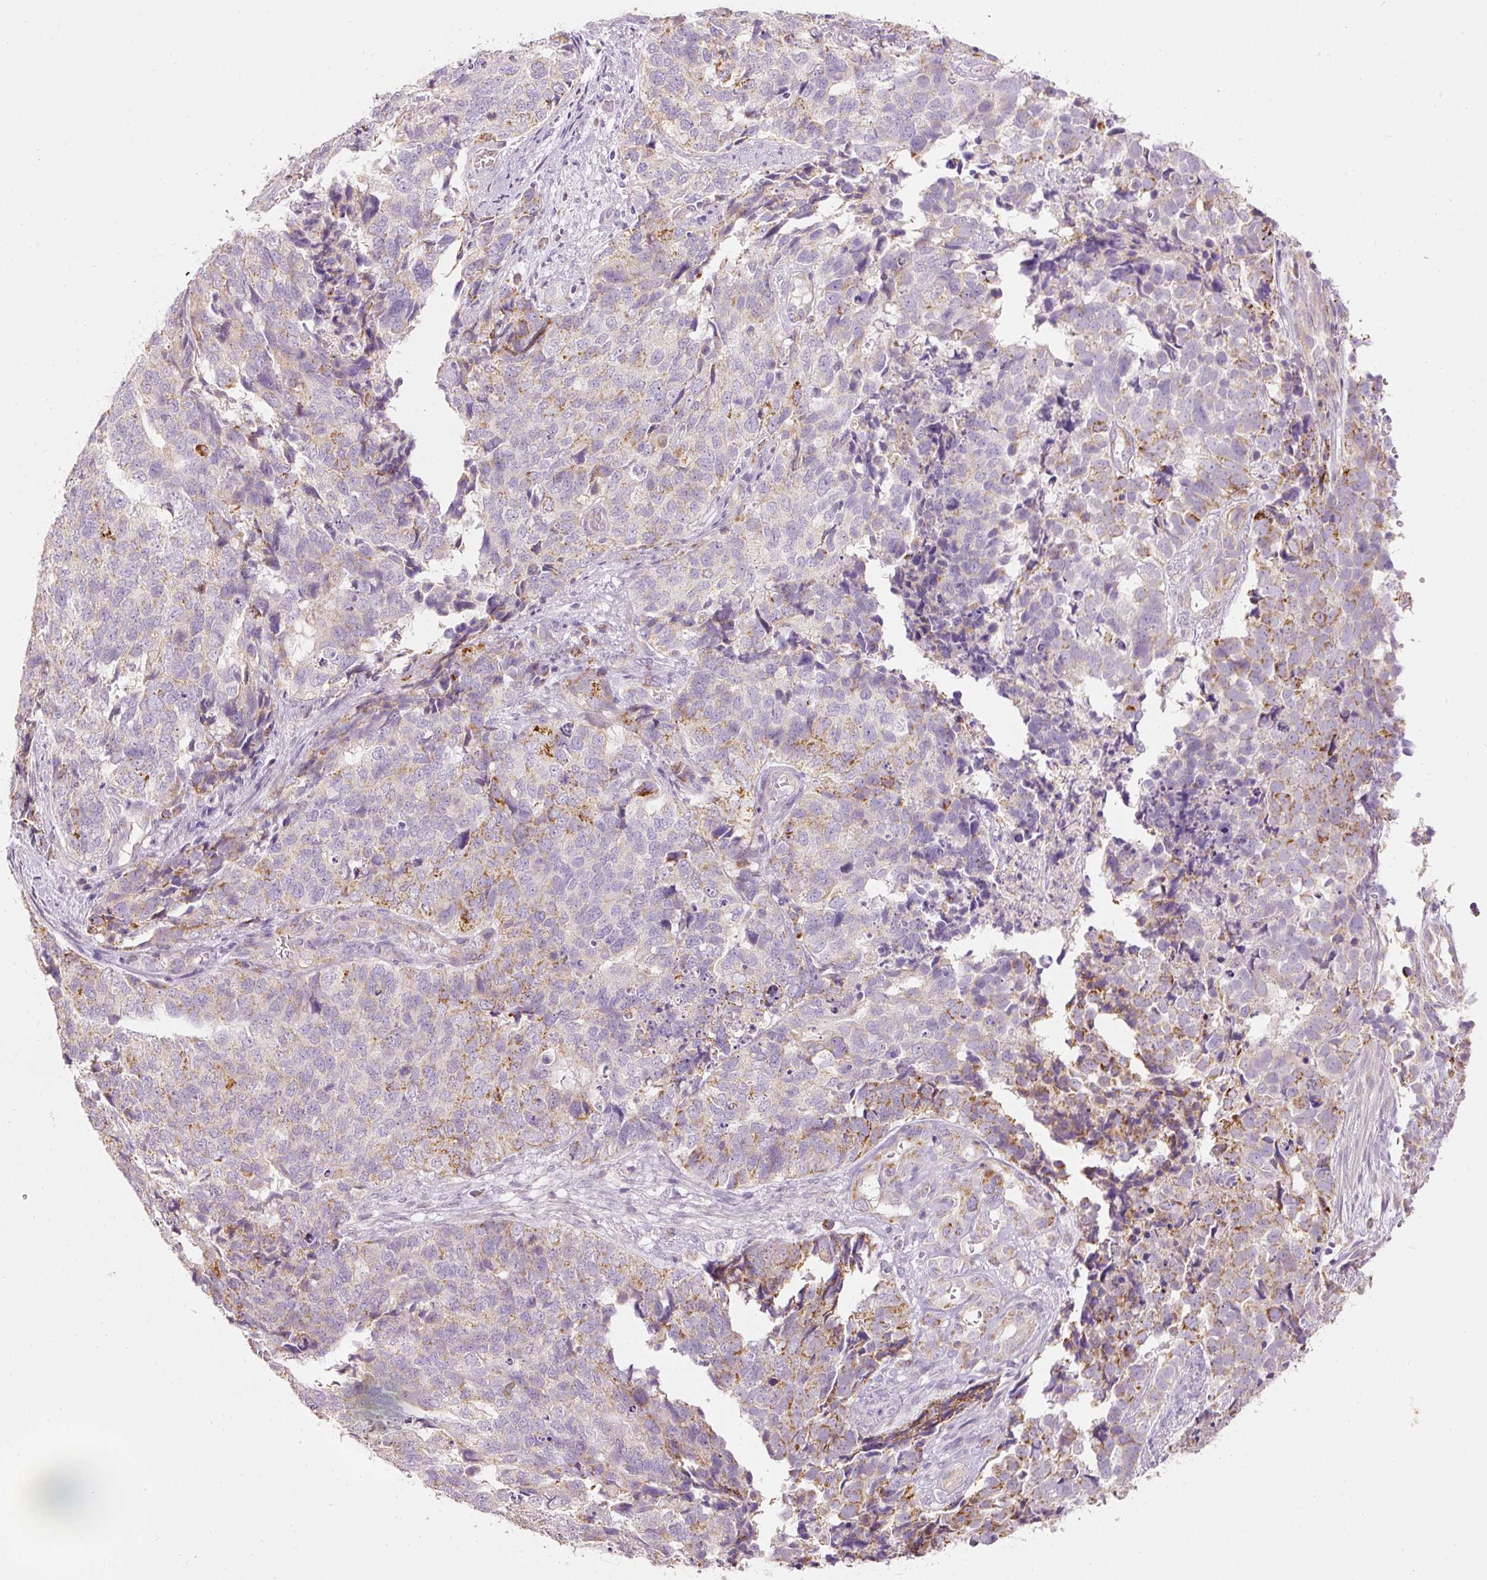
{"staining": {"intensity": "moderate", "quantity": "25%-75%", "location": "cytoplasmic/membranous"}, "tissue": "cervical cancer", "cell_type": "Tumor cells", "image_type": "cancer", "snomed": [{"axis": "morphology", "description": "Squamous cell carcinoma, NOS"}, {"axis": "topography", "description": "Cervix"}], "caption": "Immunohistochemistry (IHC) image of human squamous cell carcinoma (cervical) stained for a protein (brown), which exhibits medium levels of moderate cytoplasmic/membranous staining in approximately 25%-75% of tumor cells.", "gene": "MTHFD2", "patient": {"sex": "female", "age": 63}}